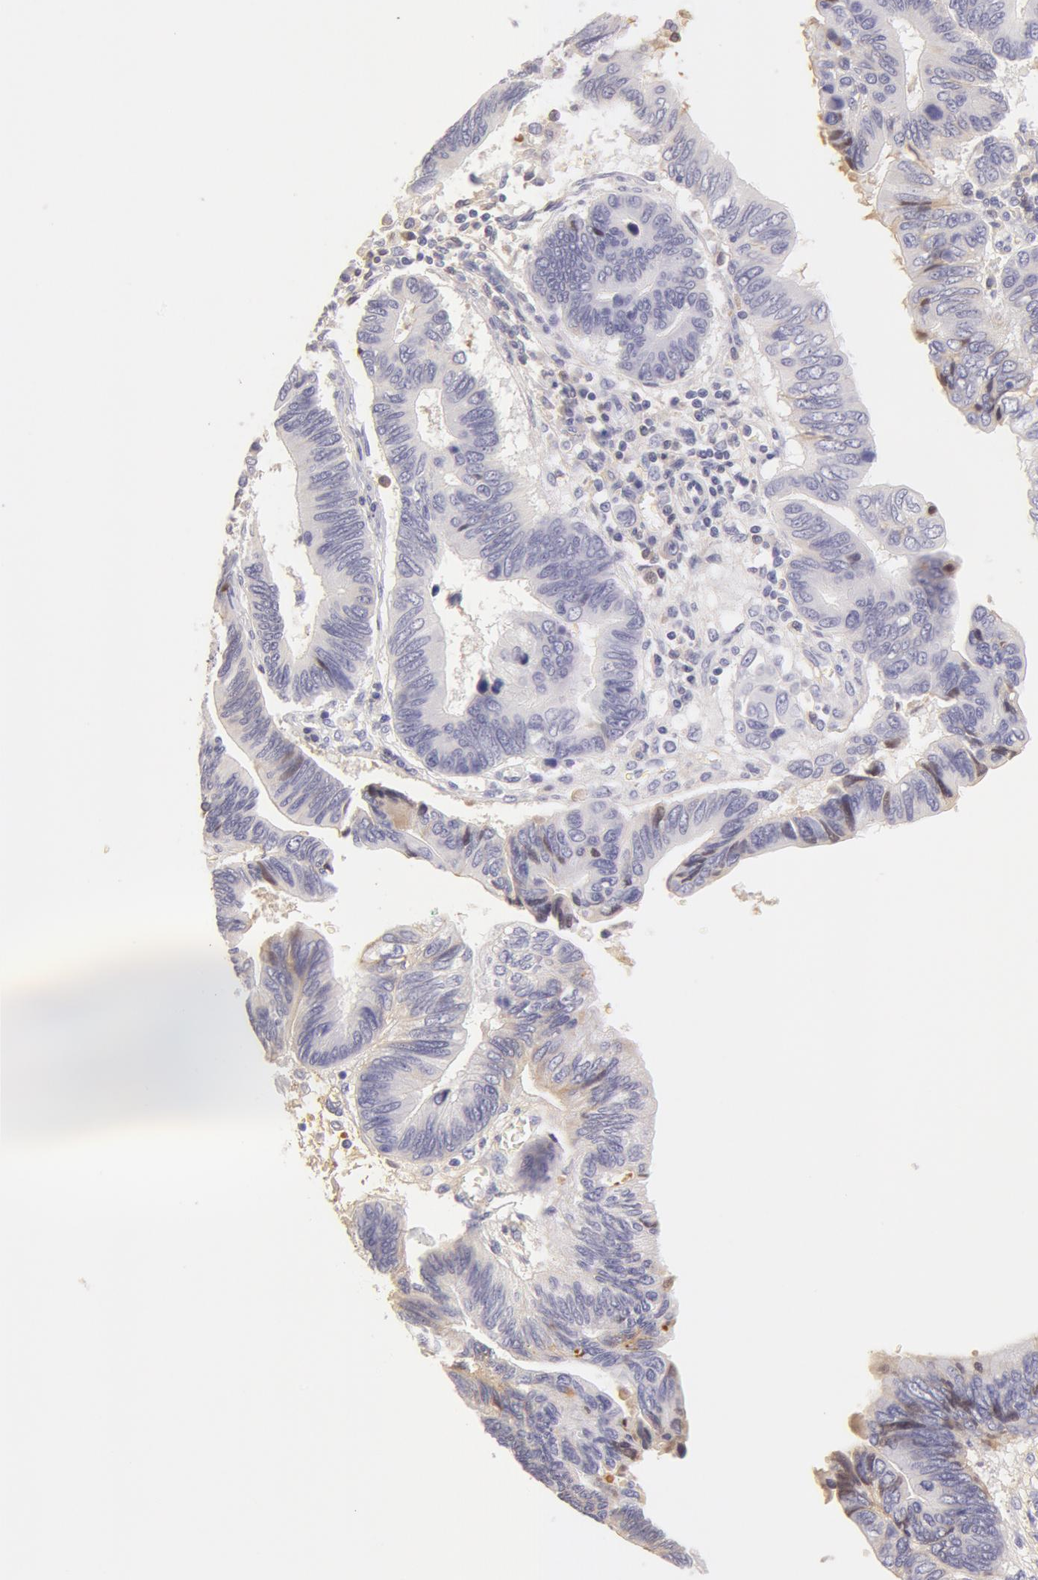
{"staining": {"intensity": "weak", "quantity": "<25%", "location": "nuclear"}, "tissue": "pancreatic cancer", "cell_type": "Tumor cells", "image_type": "cancer", "snomed": [{"axis": "morphology", "description": "Adenocarcinoma, NOS"}, {"axis": "topography", "description": "Pancreas"}], "caption": "Pancreatic cancer (adenocarcinoma) was stained to show a protein in brown. There is no significant positivity in tumor cells. (DAB (3,3'-diaminobenzidine) immunohistochemistry (IHC) with hematoxylin counter stain).", "gene": "AHSG", "patient": {"sex": "female", "age": 70}}